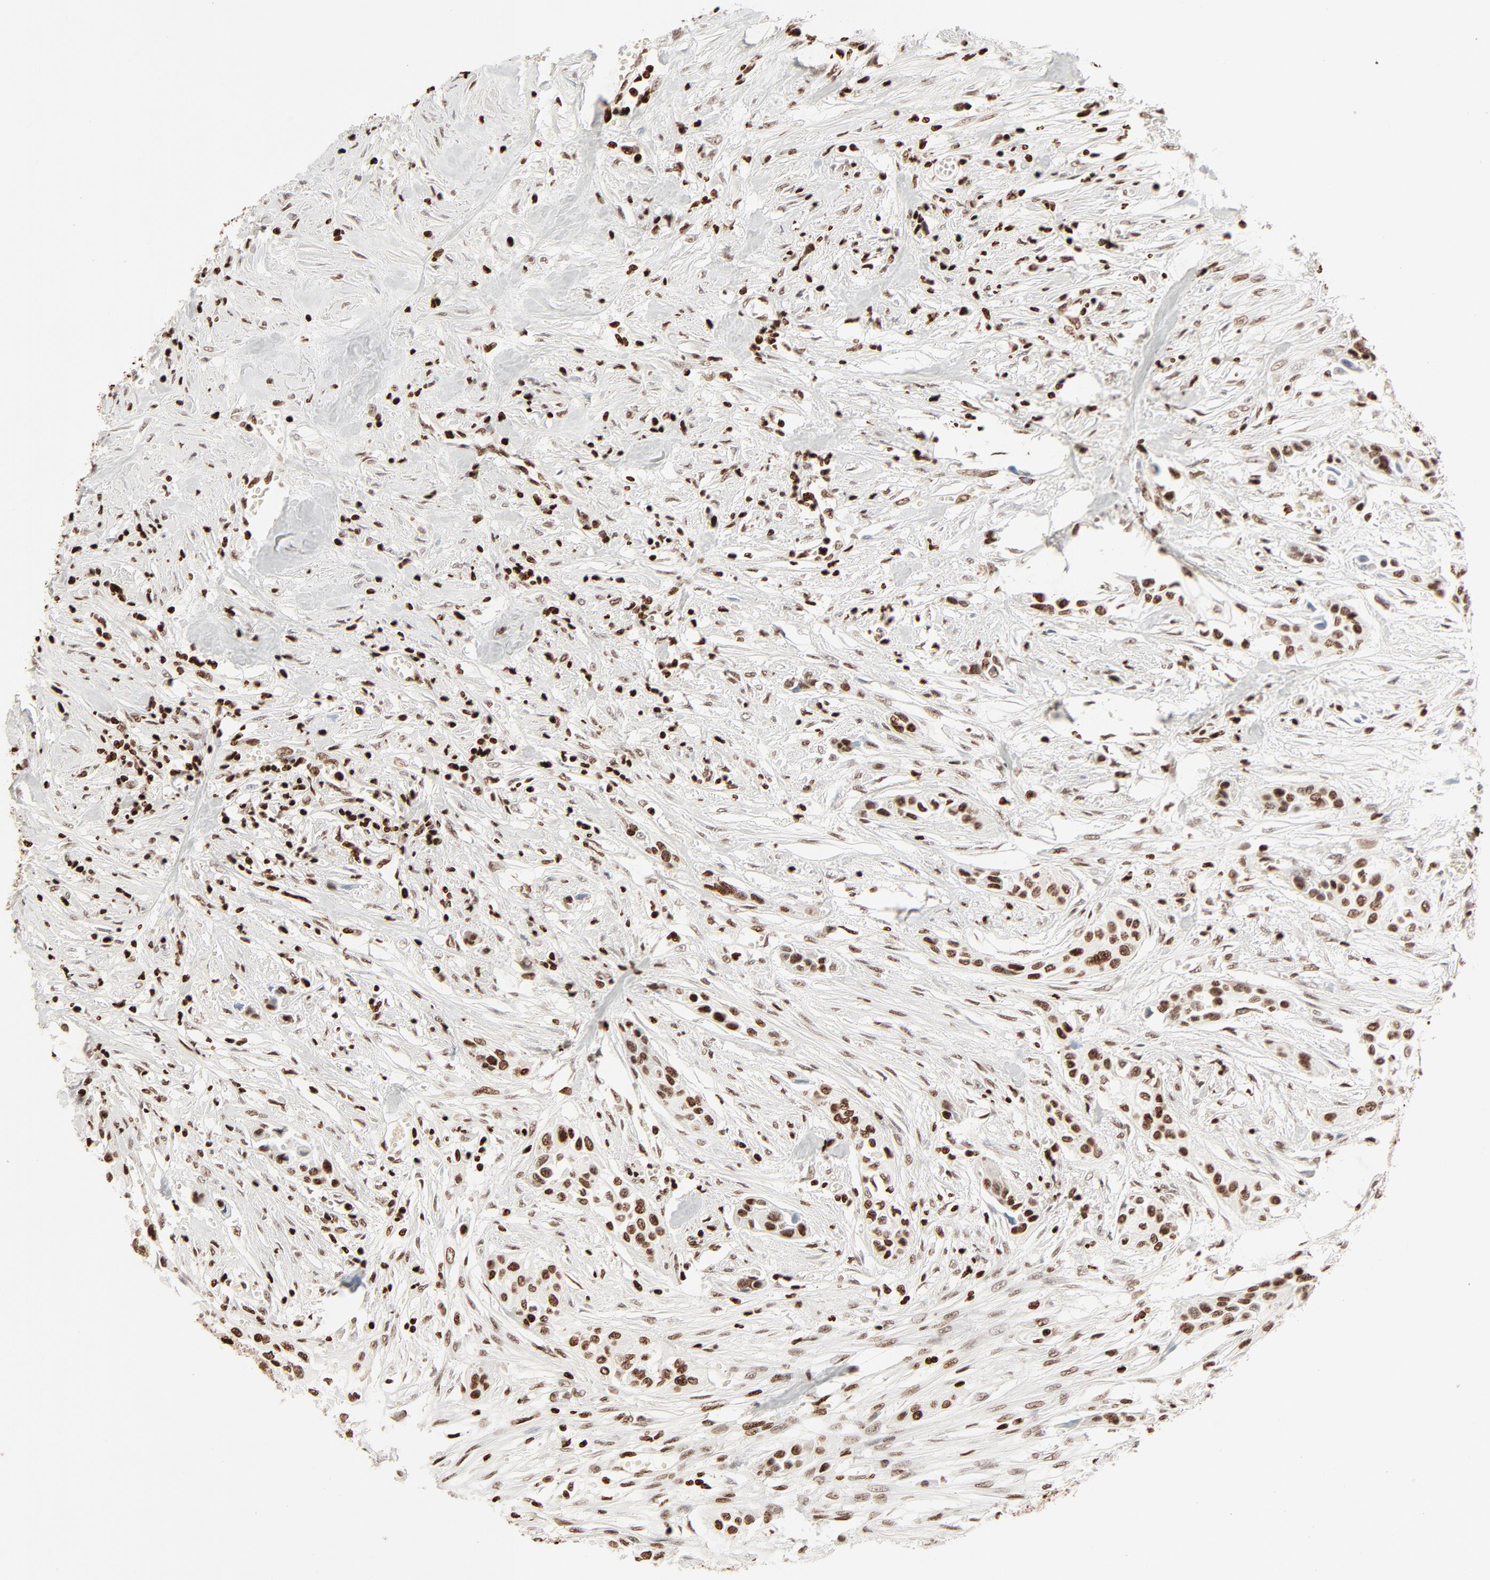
{"staining": {"intensity": "strong", "quantity": ">75%", "location": "nuclear"}, "tissue": "urothelial cancer", "cell_type": "Tumor cells", "image_type": "cancer", "snomed": [{"axis": "morphology", "description": "Urothelial carcinoma, High grade"}, {"axis": "topography", "description": "Urinary bladder"}], "caption": "A photomicrograph of urothelial cancer stained for a protein reveals strong nuclear brown staining in tumor cells.", "gene": "HMGB2", "patient": {"sex": "male", "age": 74}}